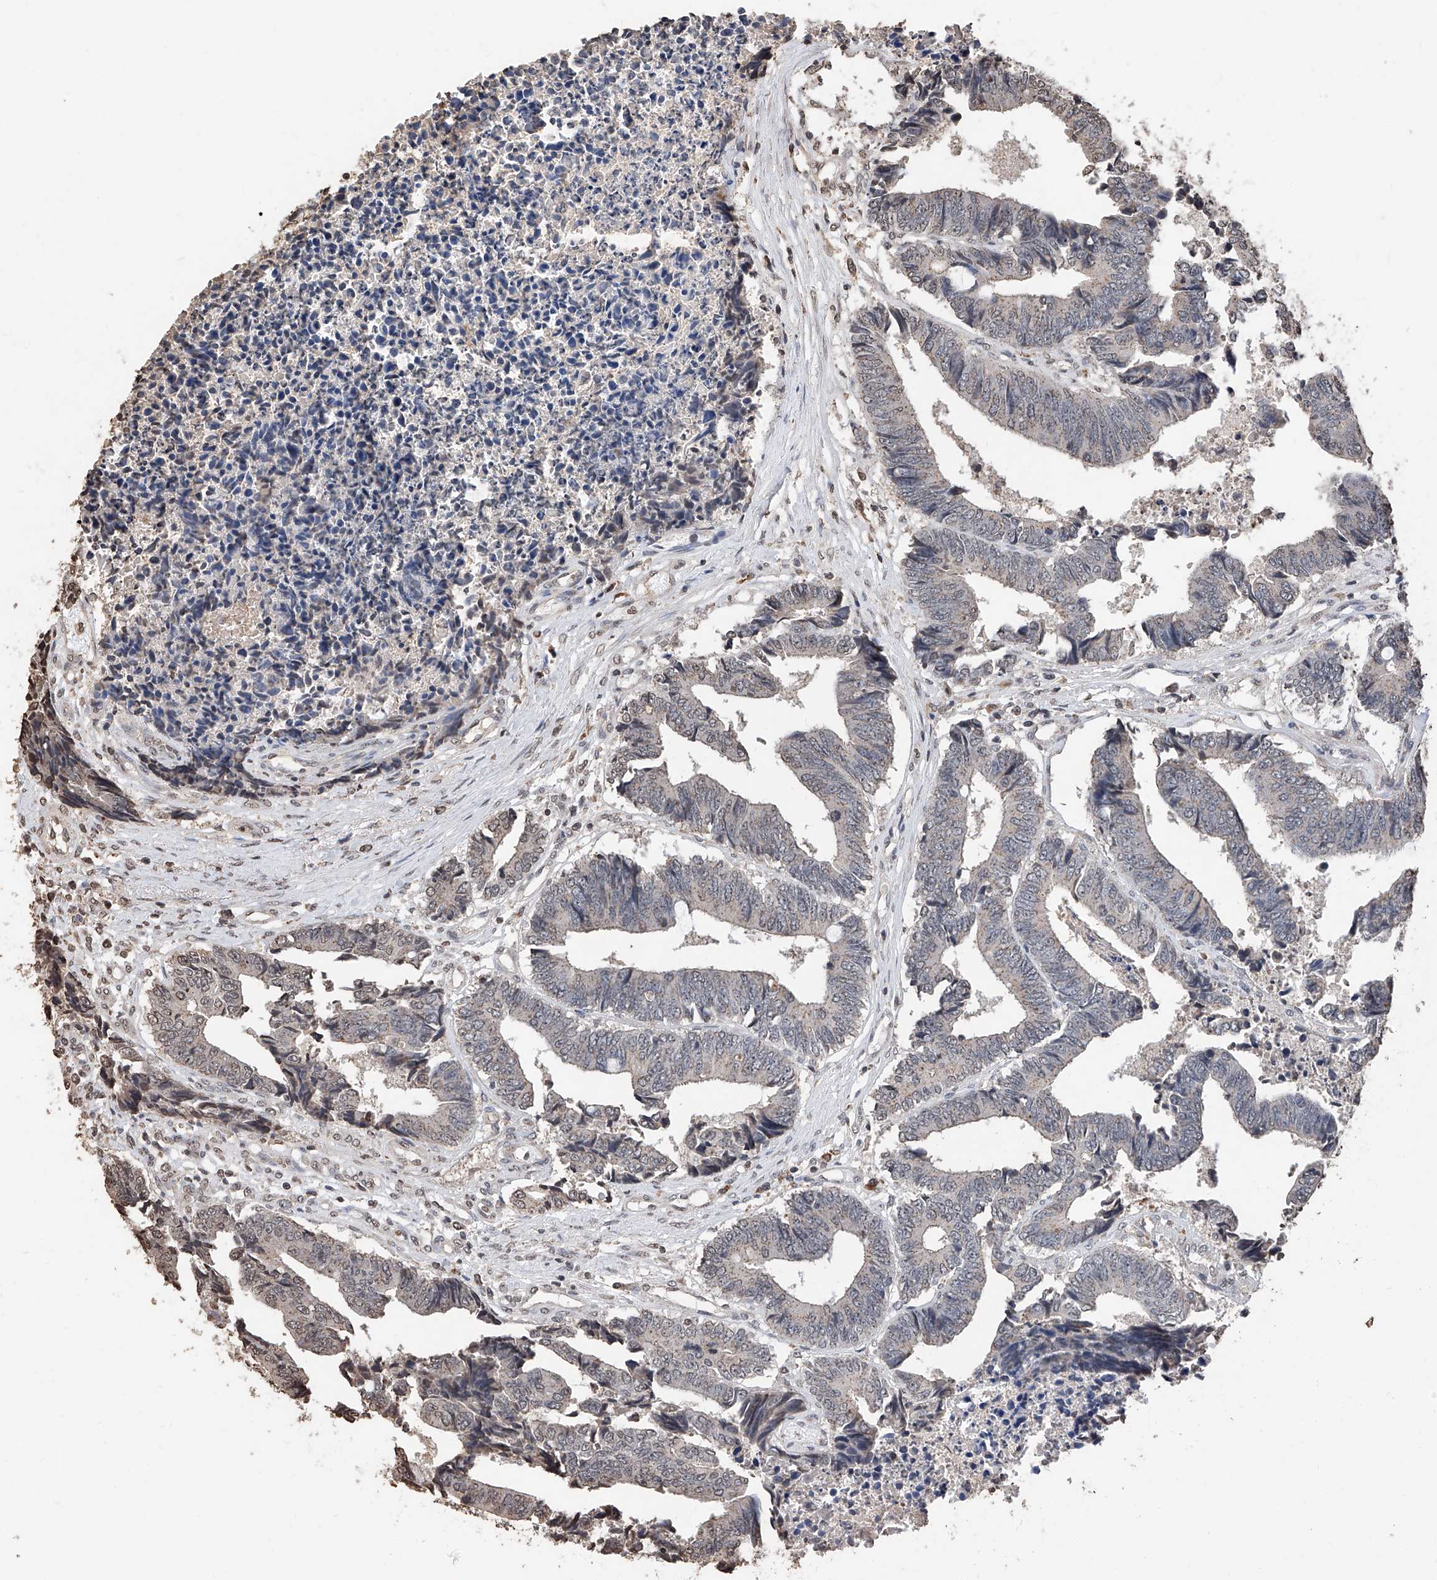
{"staining": {"intensity": "negative", "quantity": "none", "location": "none"}, "tissue": "colorectal cancer", "cell_type": "Tumor cells", "image_type": "cancer", "snomed": [{"axis": "morphology", "description": "Adenocarcinoma, NOS"}, {"axis": "topography", "description": "Rectum"}], "caption": "Tumor cells show no significant protein staining in adenocarcinoma (colorectal).", "gene": "RP9", "patient": {"sex": "male", "age": 84}}